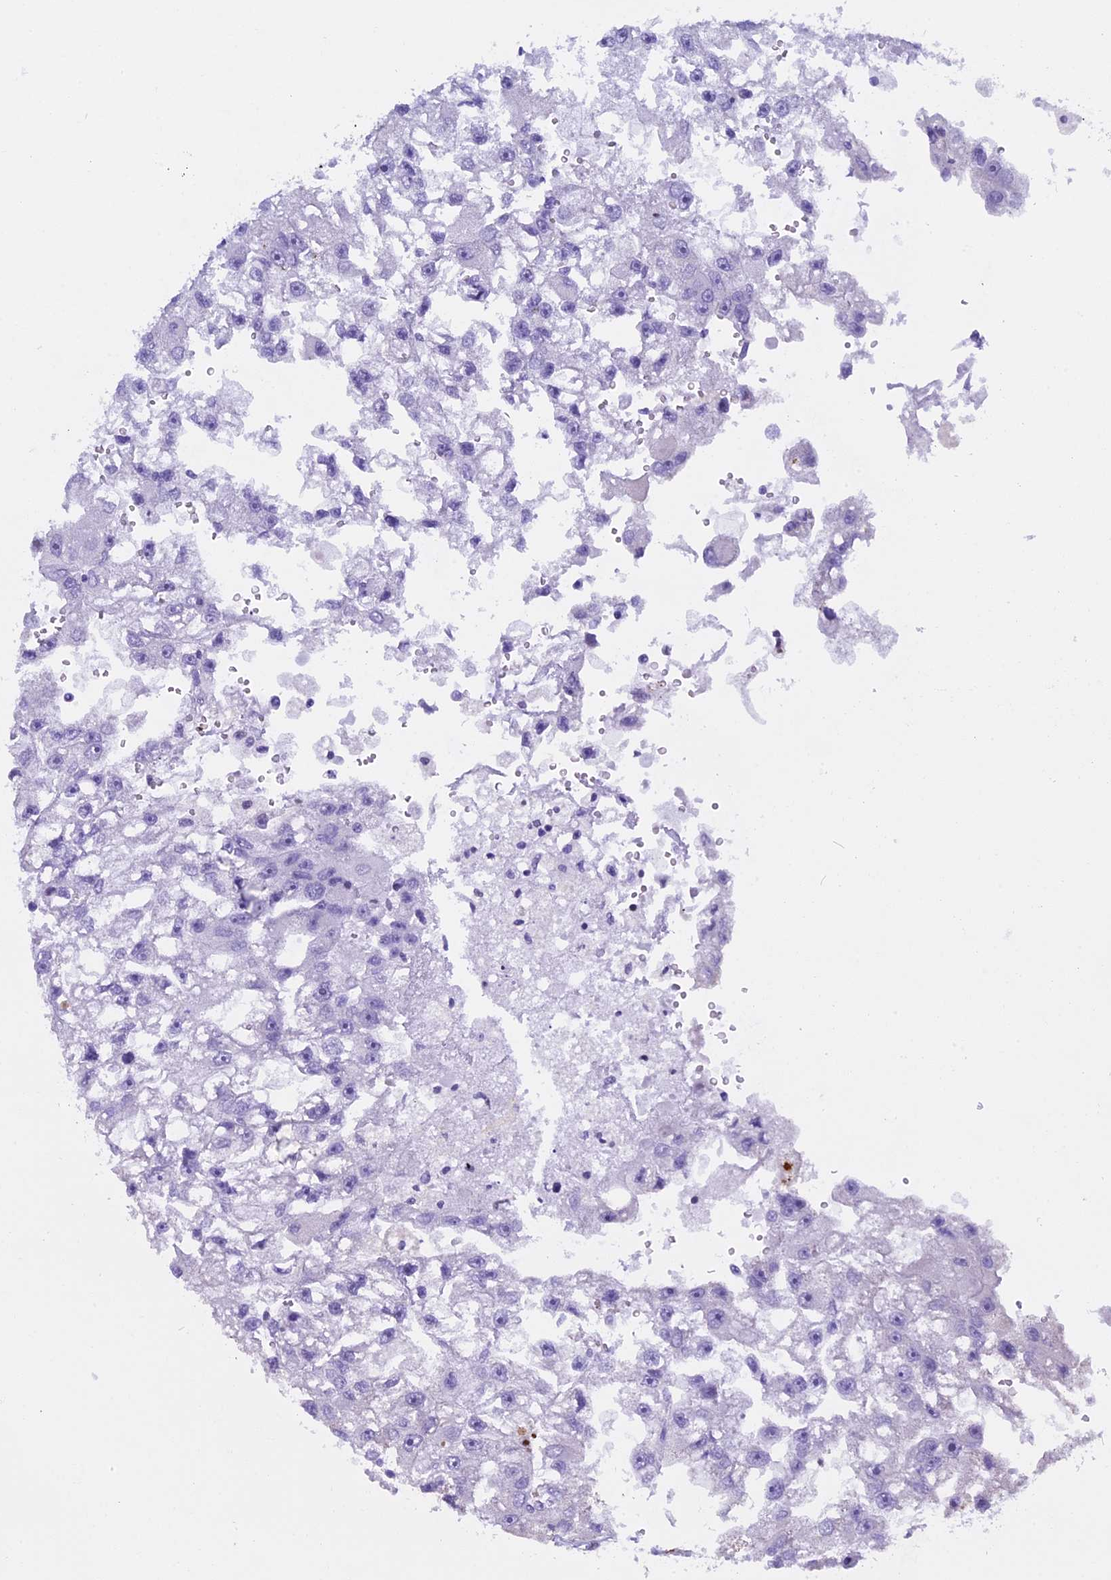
{"staining": {"intensity": "negative", "quantity": "none", "location": "none"}, "tissue": "renal cancer", "cell_type": "Tumor cells", "image_type": "cancer", "snomed": [{"axis": "morphology", "description": "Adenocarcinoma, NOS"}, {"axis": "topography", "description": "Kidney"}], "caption": "Immunohistochemical staining of renal adenocarcinoma reveals no significant positivity in tumor cells.", "gene": "KCTD21", "patient": {"sex": "male", "age": 63}}